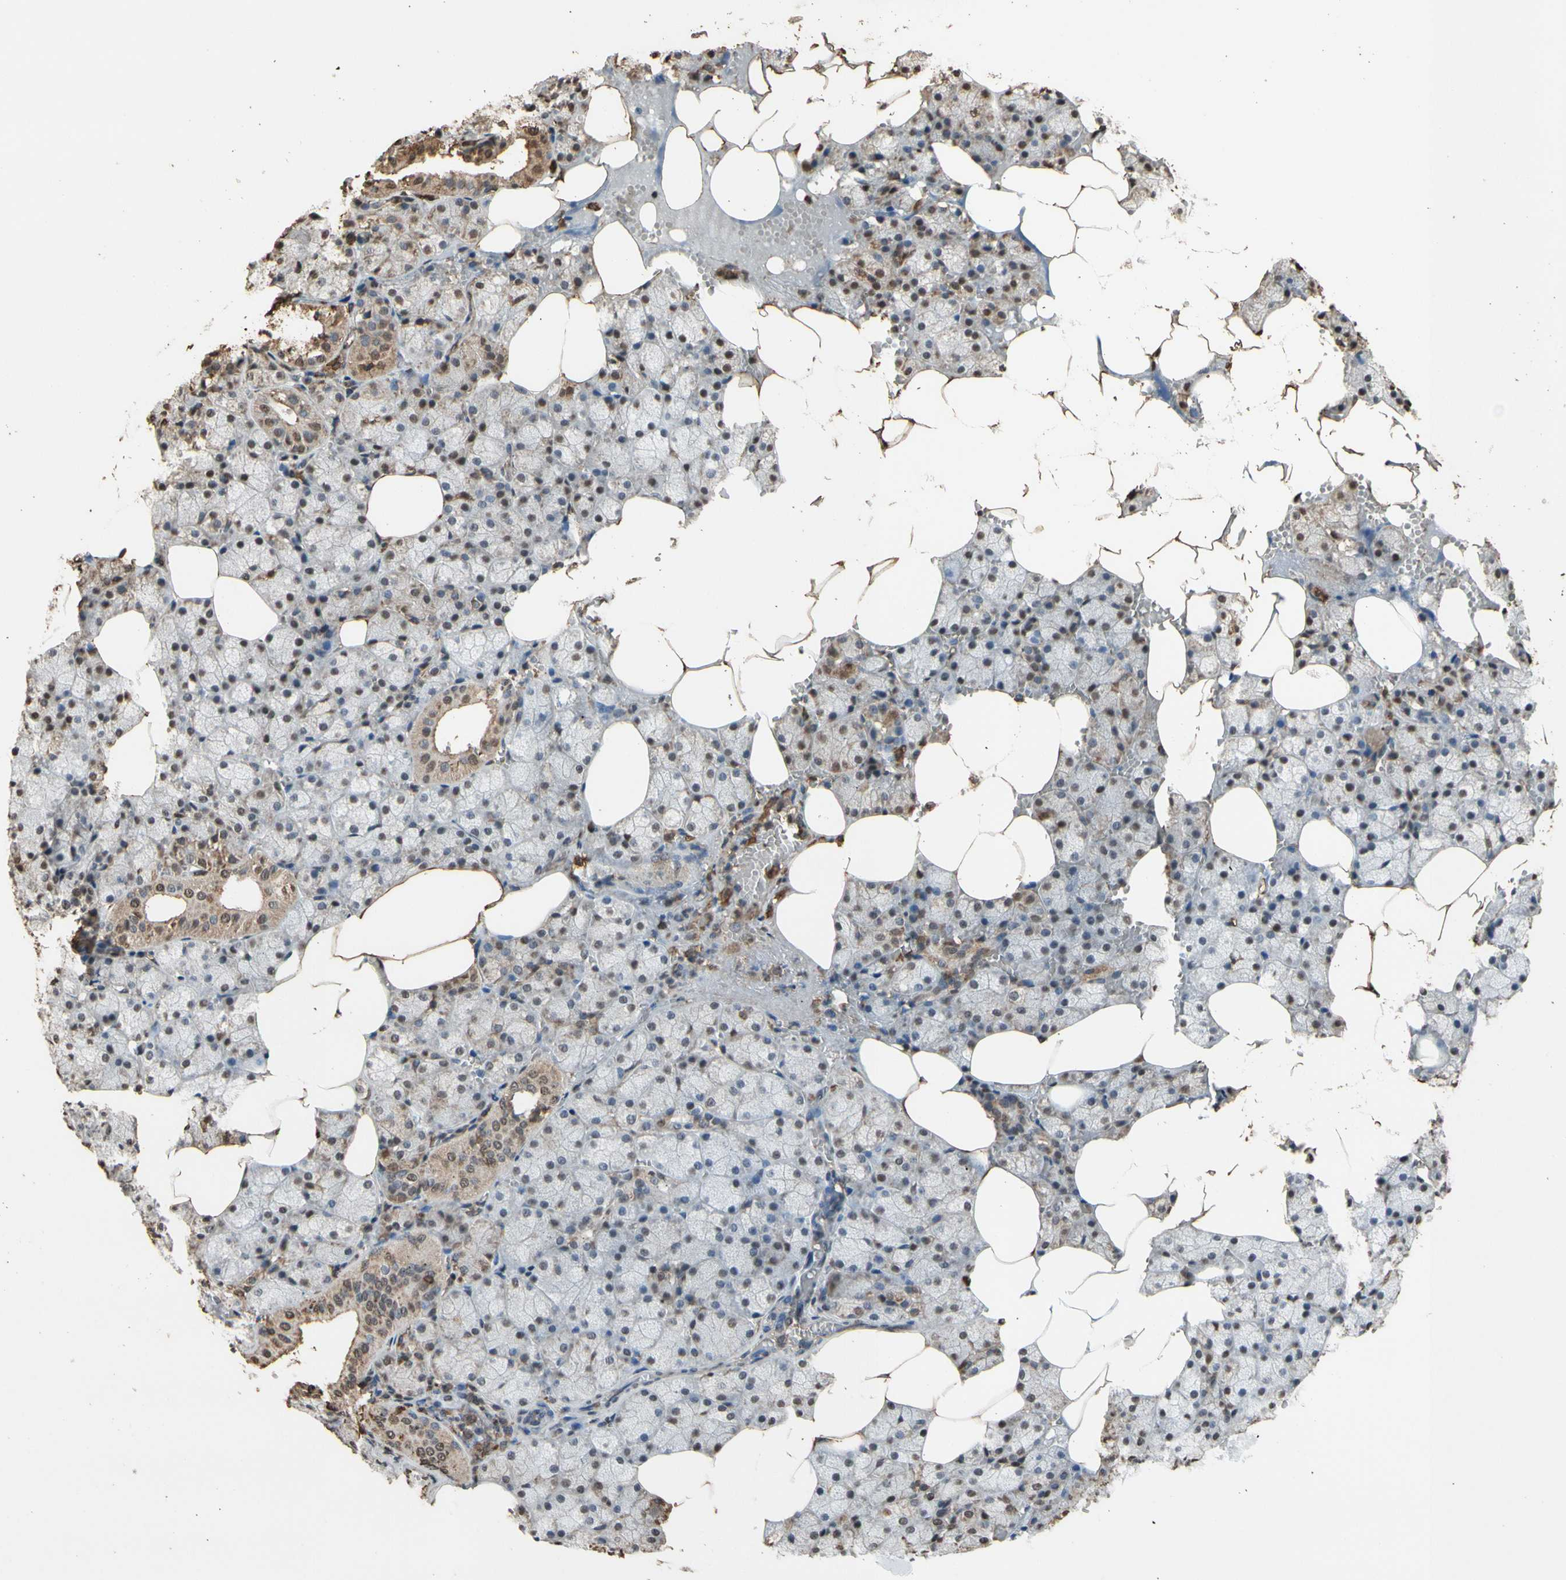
{"staining": {"intensity": "moderate", "quantity": "25%-75%", "location": "cytoplasmic/membranous,nuclear"}, "tissue": "salivary gland", "cell_type": "Glandular cells", "image_type": "normal", "snomed": [{"axis": "morphology", "description": "Normal tissue, NOS"}, {"axis": "topography", "description": "Salivary gland"}], "caption": "Immunohistochemical staining of benign human salivary gland exhibits 25%-75% levels of moderate cytoplasmic/membranous,nuclear protein expression in approximately 25%-75% of glandular cells. (IHC, brightfield microscopy, high magnification).", "gene": "TNFSF13B", "patient": {"sex": "male", "age": 62}}